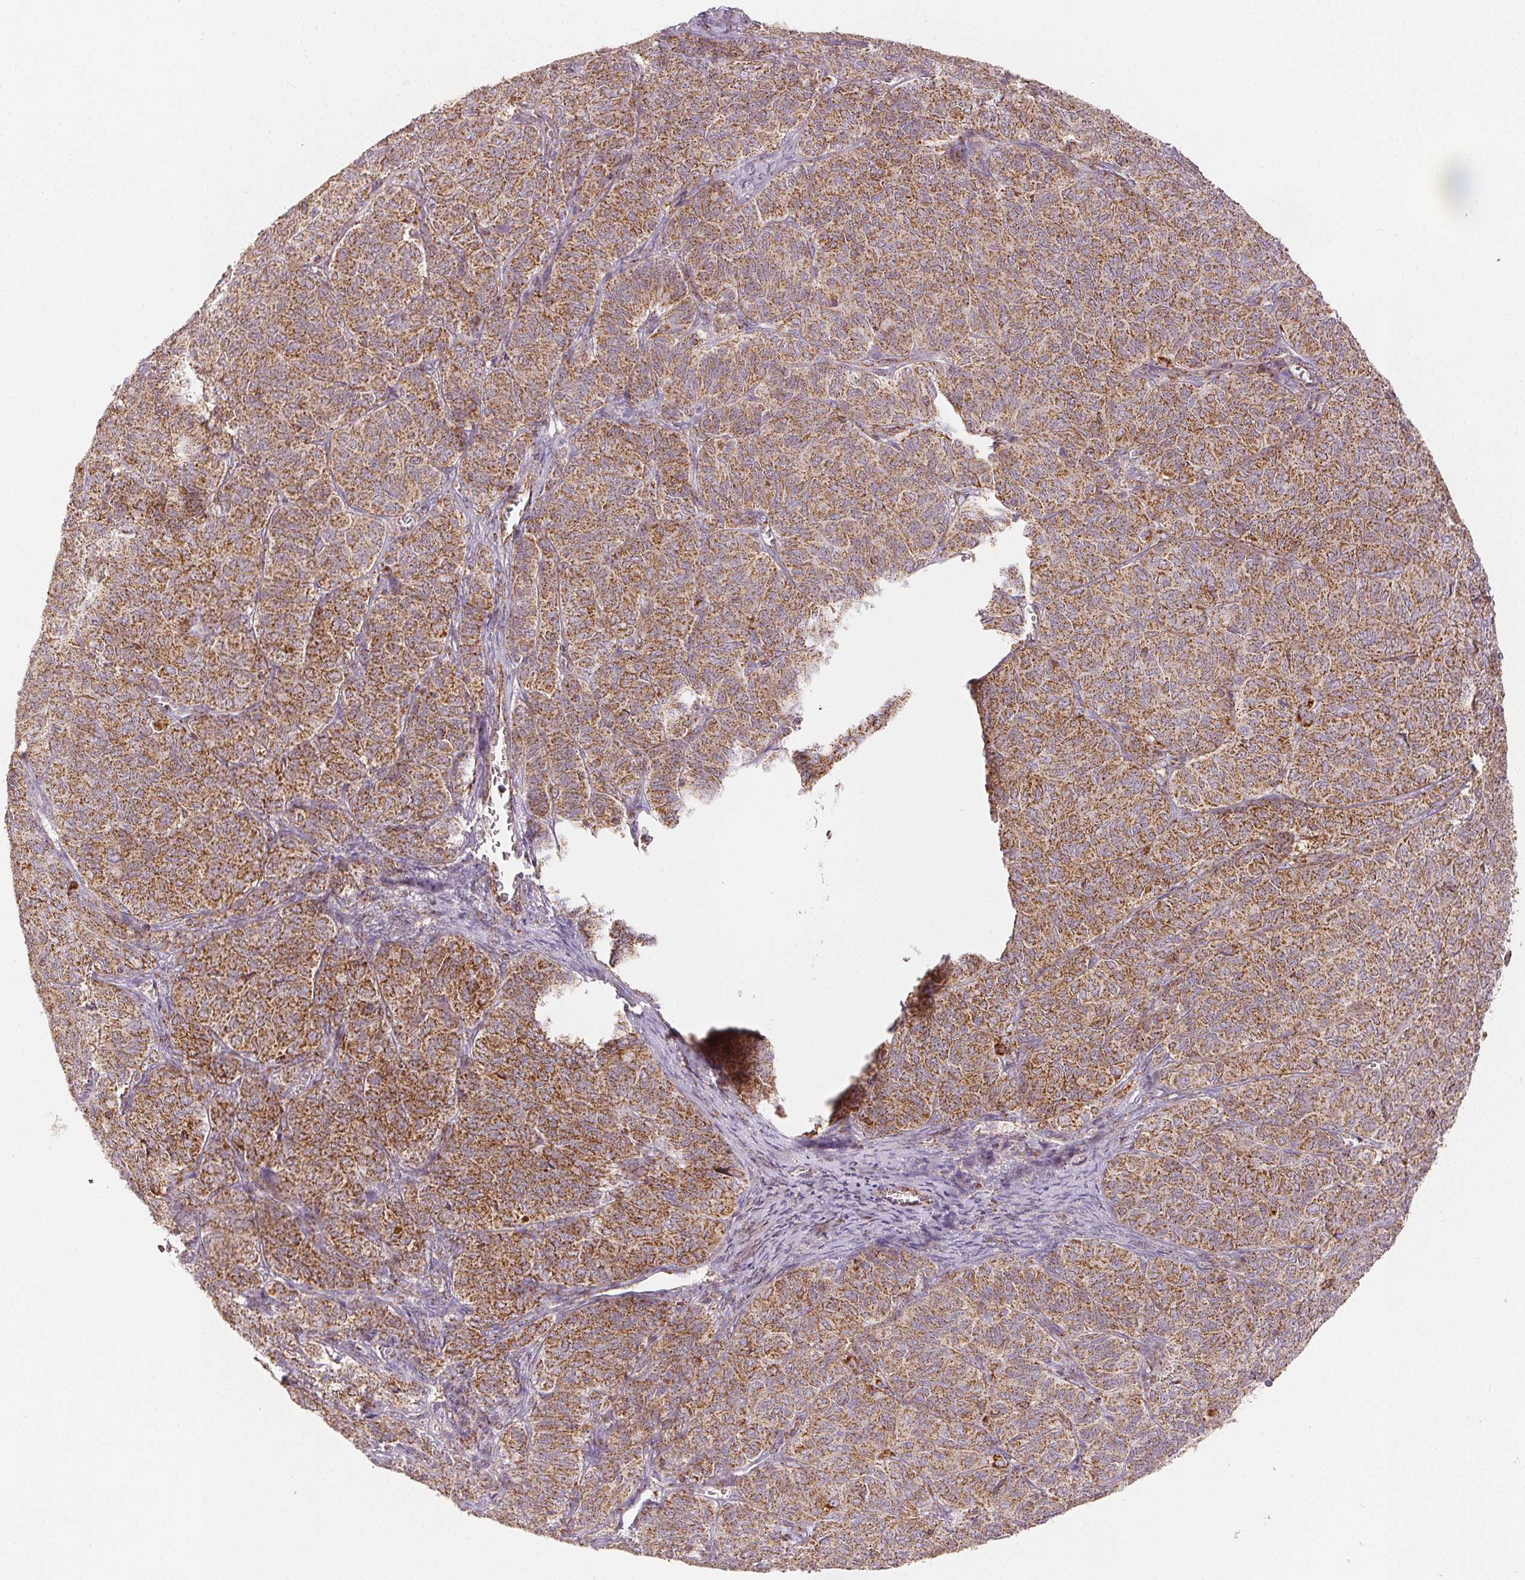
{"staining": {"intensity": "strong", "quantity": ">75%", "location": "cytoplasmic/membranous"}, "tissue": "ovarian cancer", "cell_type": "Tumor cells", "image_type": "cancer", "snomed": [{"axis": "morphology", "description": "Carcinoma, endometroid"}, {"axis": "topography", "description": "Ovary"}], "caption": "Ovarian cancer (endometroid carcinoma) stained with a brown dye shows strong cytoplasmic/membranous positive expression in about >75% of tumor cells.", "gene": "SDHB", "patient": {"sex": "female", "age": 80}}